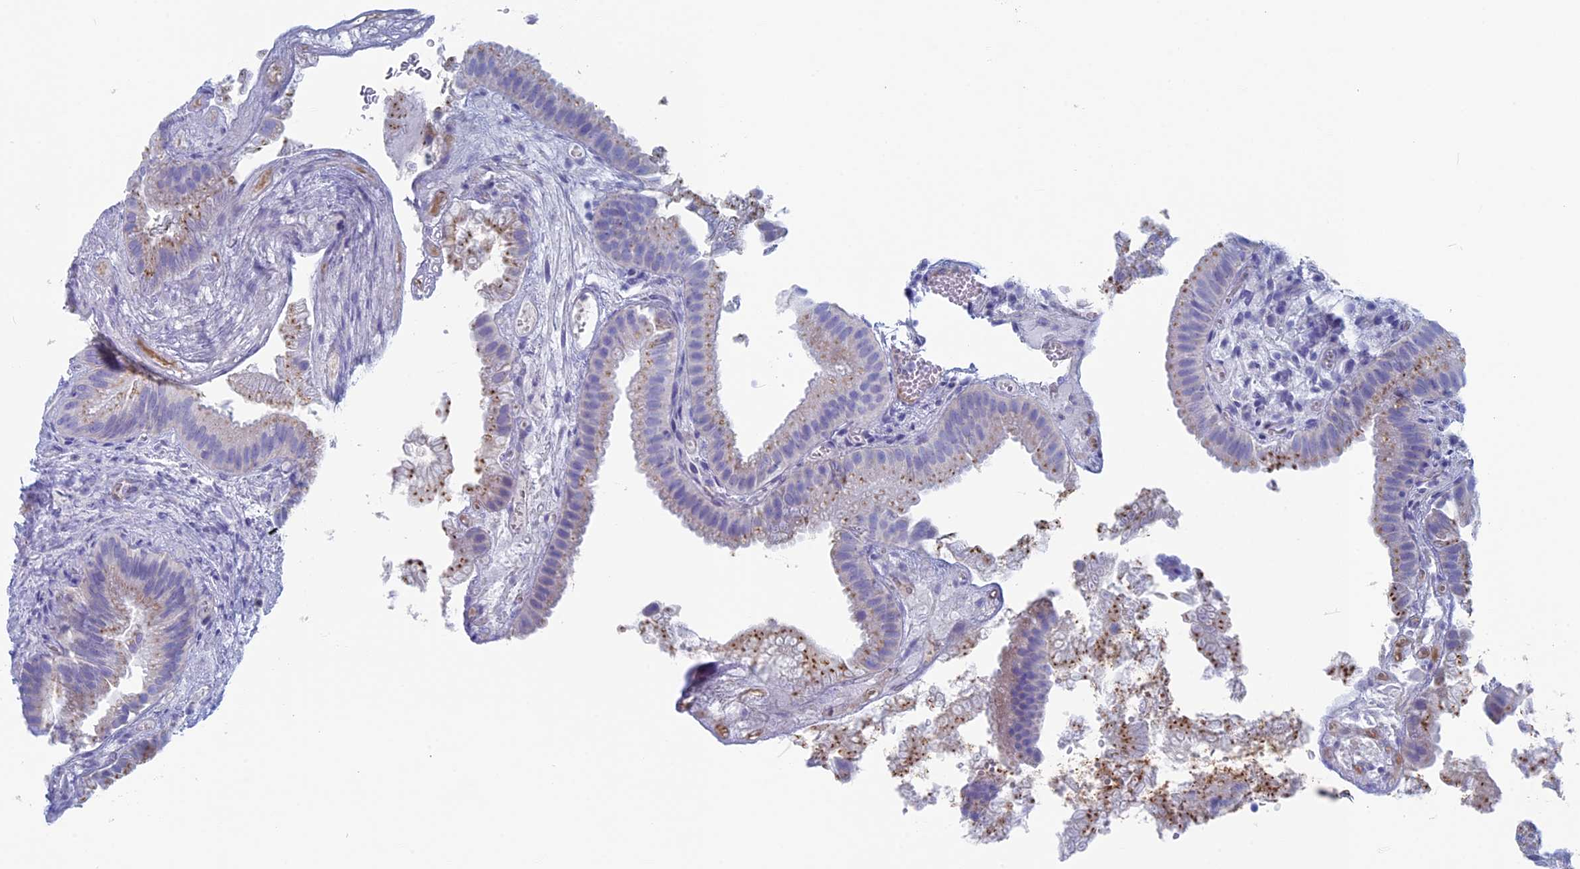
{"staining": {"intensity": "negative", "quantity": "none", "location": "none"}, "tissue": "gallbladder", "cell_type": "Glandular cells", "image_type": "normal", "snomed": [{"axis": "morphology", "description": "Normal tissue, NOS"}, {"axis": "topography", "description": "Gallbladder"}], "caption": "Glandular cells are negative for protein expression in normal human gallbladder. (Immunohistochemistry, brightfield microscopy, high magnification).", "gene": "MAGEB6", "patient": {"sex": "female", "age": 30}}